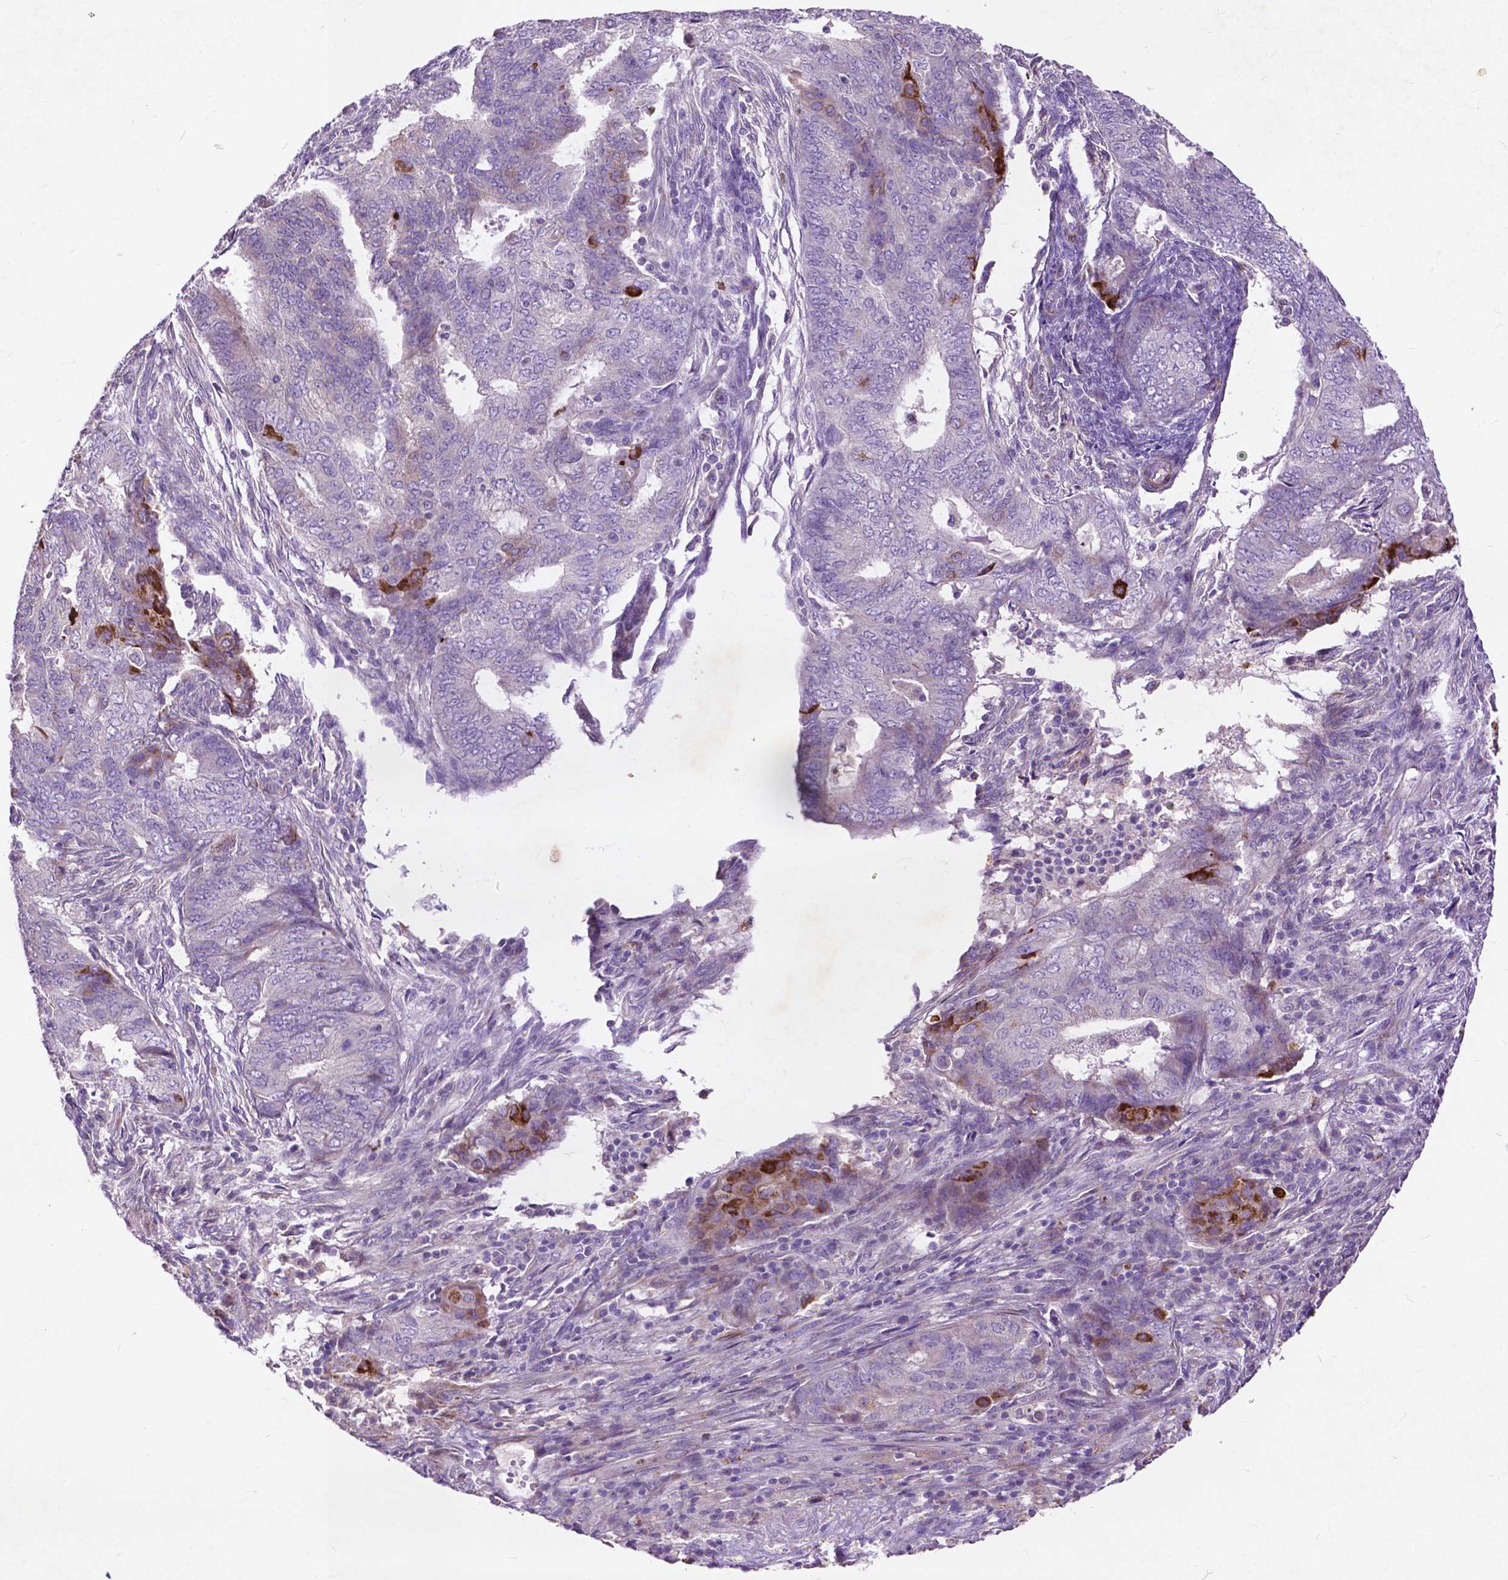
{"staining": {"intensity": "strong", "quantity": "<25%", "location": "cytoplasmic/membranous"}, "tissue": "endometrial cancer", "cell_type": "Tumor cells", "image_type": "cancer", "snomed": [{"axis": "morphology", "description": "Adenocarcinoma, NOS"}, {"axis": "topography", "description": "Endometrium"}], "caption": "Endometrial cancer (adenocarcinoma) stained with immunohistochemistry (IHC) shows strong cytoplasmic/membranous positivity in approximately <25% of tumor cells.", "gene": "THEGL", "patient": {"sex": "female", "age": 62}}